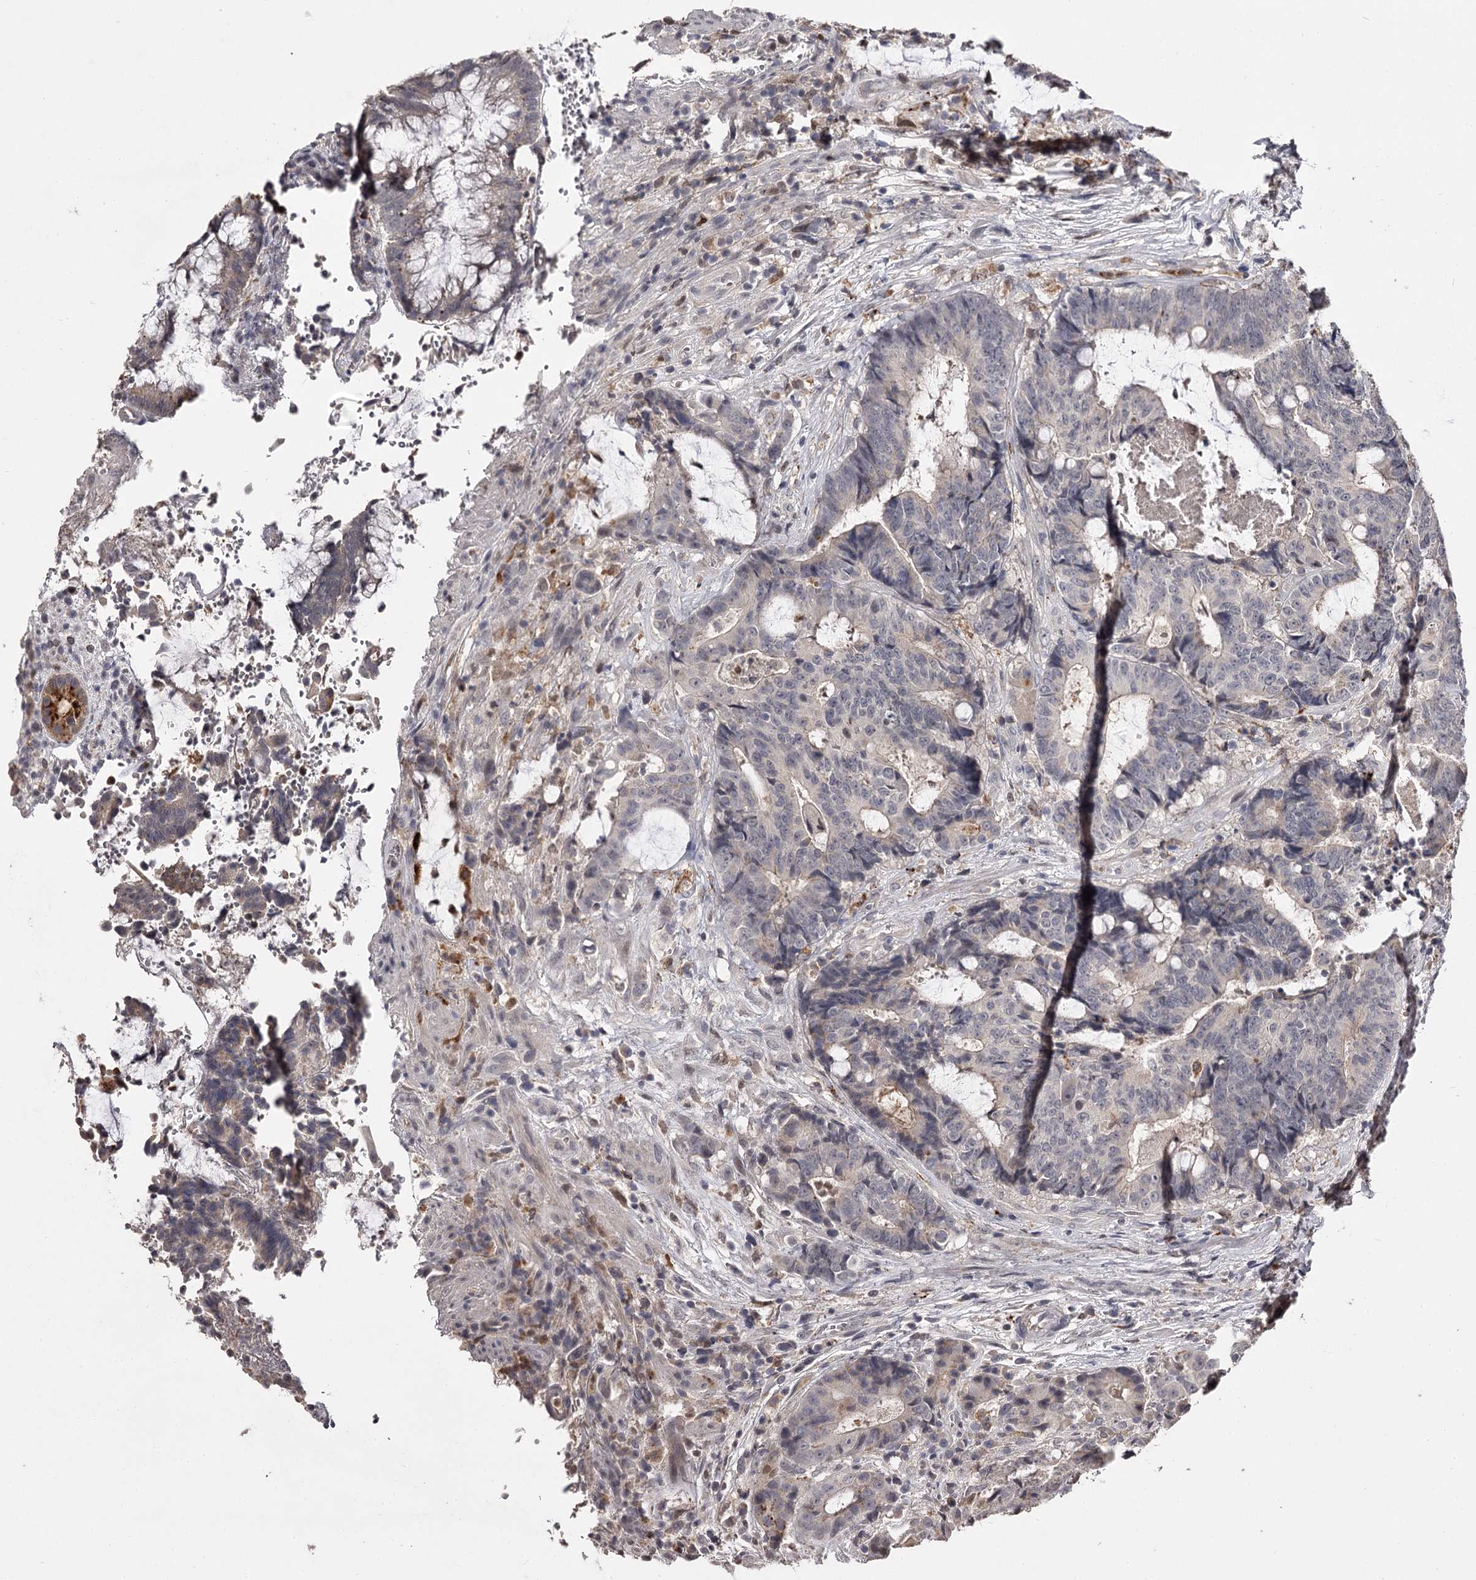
{"staining": {"intensity": "weak", "quantity": "<25%", "location": "cytoplasmic/membranous"}, "tissue": "colorectal cancer", "cell_type": "Tumor cells", "image_type": "cancer", "snomed": [{"axis": "morphology", "description": "Adenocarcinoma, NOS"}, {"axis": "topography", "description": "Rectum"}], "caption": "Colorectal cancer was stained to show a protein in brown. There is no significant staining in tumor cells.", "gene": "SLC32A1", "patient": {"sex": "male", "age": 69}}